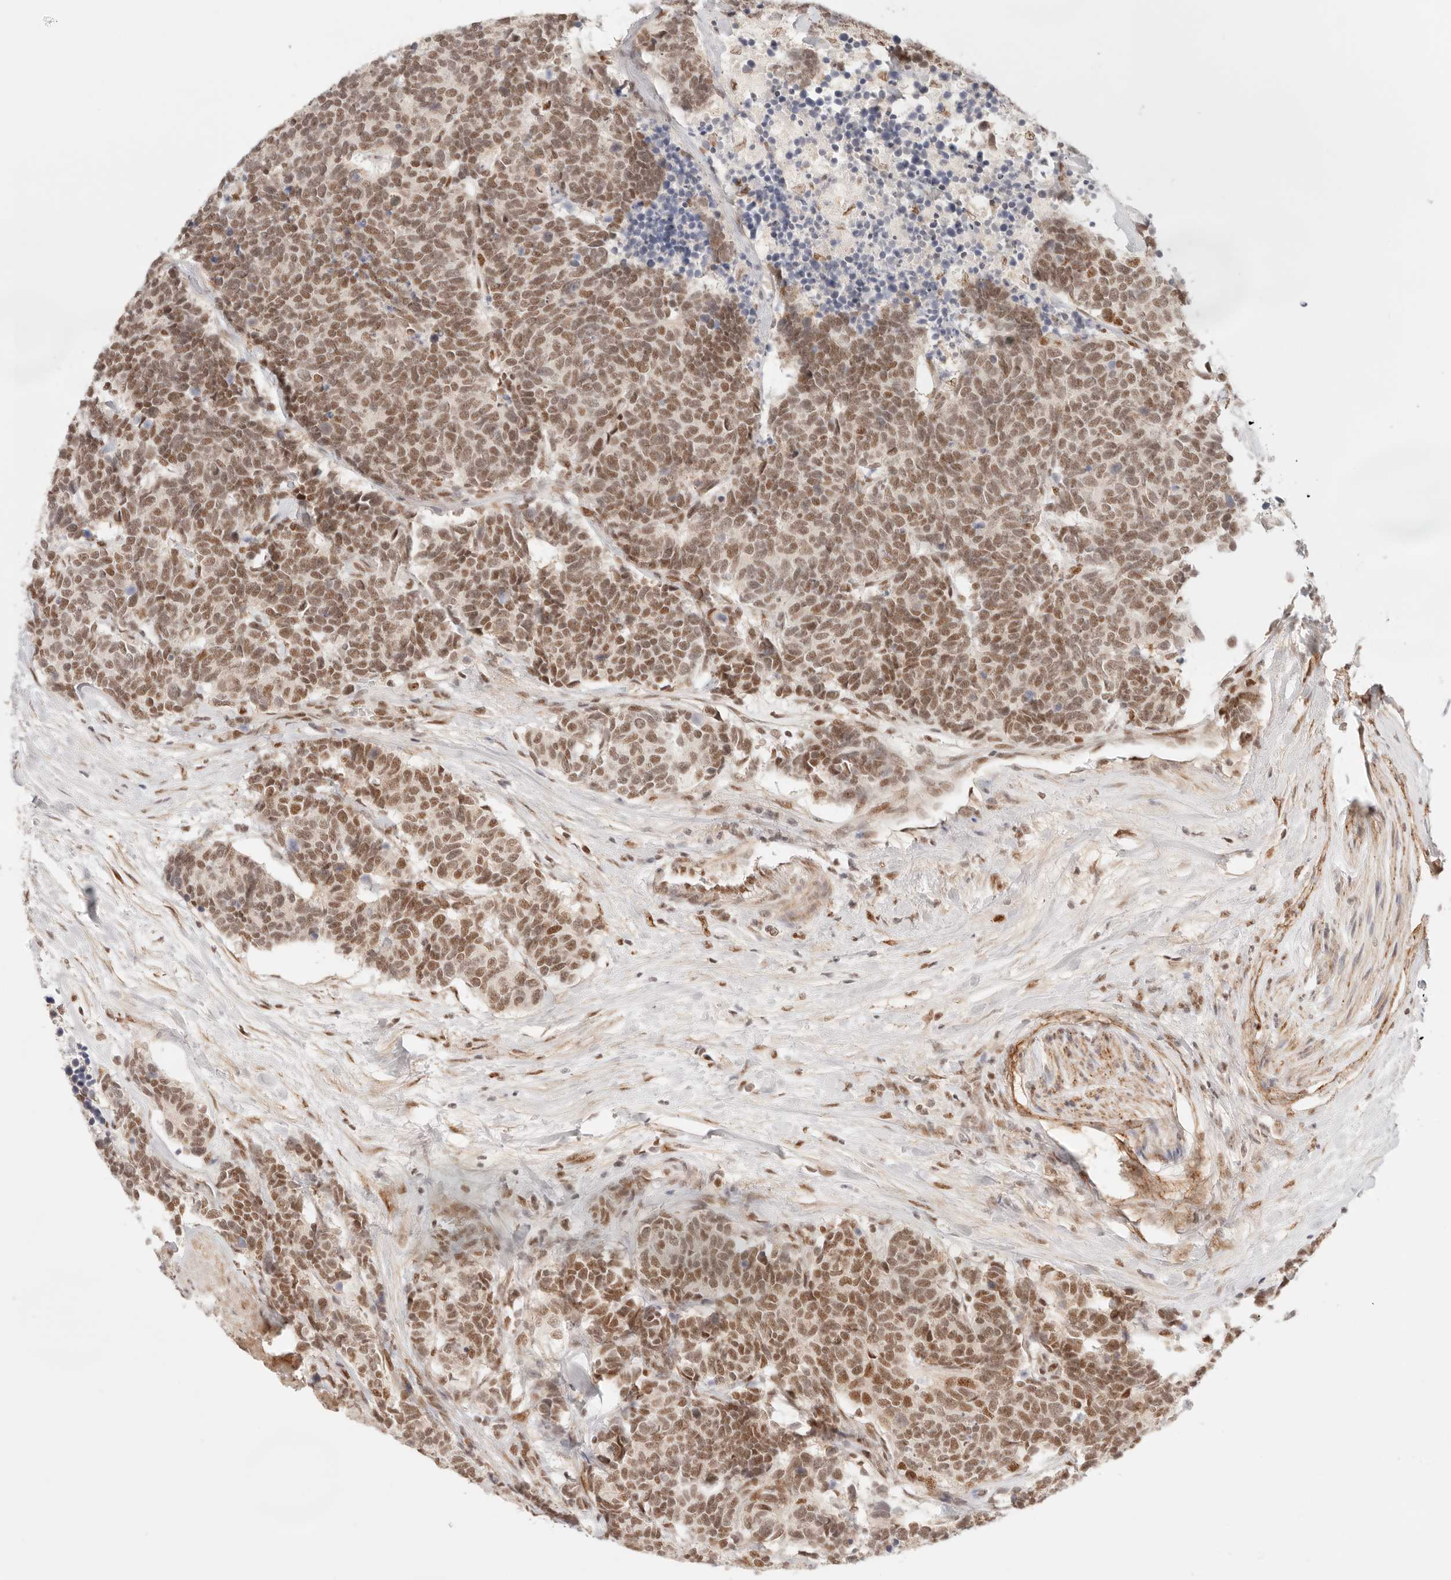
{"staining": {"intensity": "moderate", "quantity": ">75%", "location": "nuclear"}, "tissue": "carcinoid", "cell_type": "Tumor cells", "image_type": "cancer", "snomed": [{"axis": "morphology", "description": "Carcinoma, NOS"}, {"axis": "morphology", "description": "Carcinoid, malignant, NOS"}, {"axis": "topography", "description": "Urinary bladder"}], "caption": "High-magnification brightfield microscopy of carcinoma stained with DAB (3,3'-diaminobenzidine) (brown) and counterstained with hematoxylin (blue). tumor cells exhibit moderate nuclear positivity is seen in about>75% of cells.", "gene": "GTF2E2", "patient": {"sex": "male", "age": 57}}